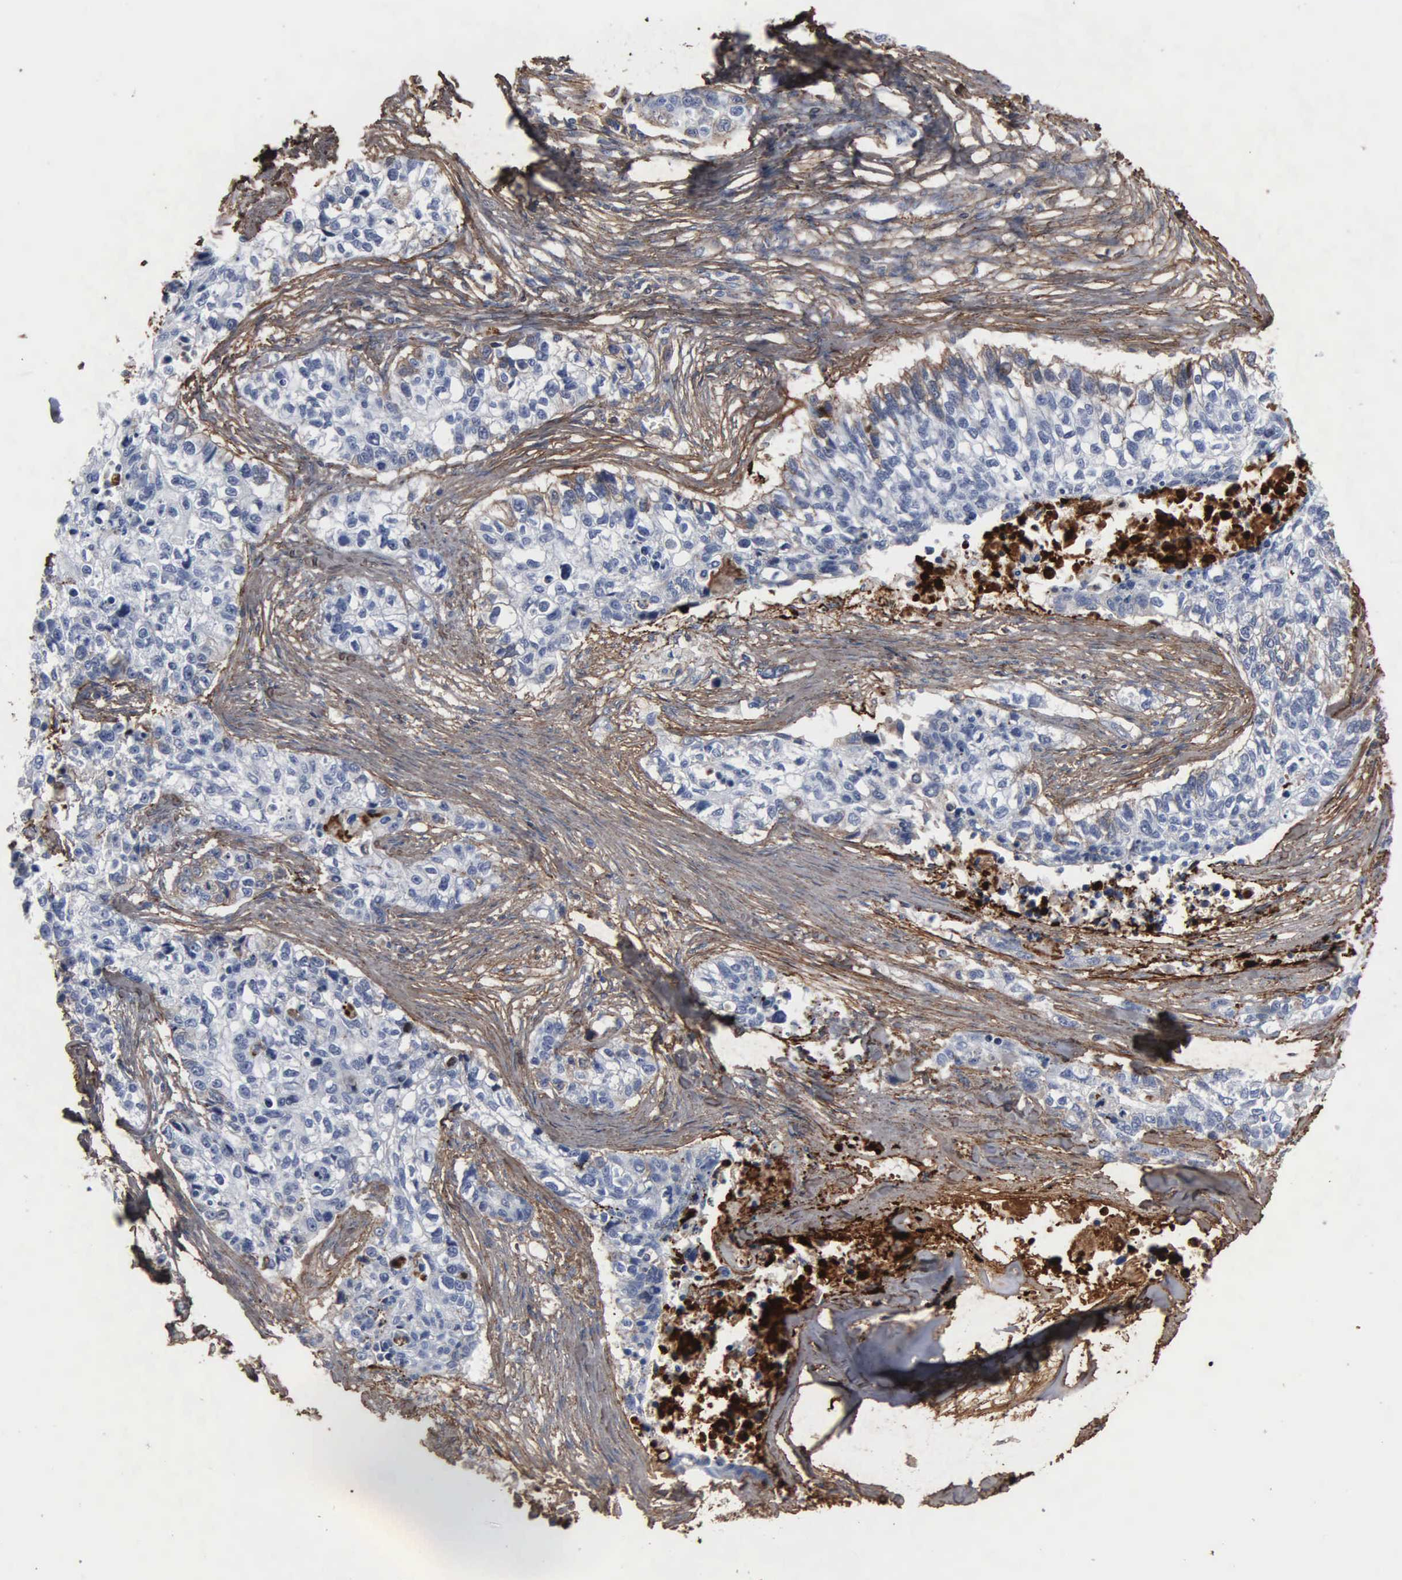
{"staining": {"intensity": "moderate", "quantity": "<25%", "location": "cytoplasmic/membranous"}, "tissue": "lung cancer", "cell_type": "Tumor cells", "image_type": "cancer", "snomed": [{"axis": "morphology", "description": "Squamous cell carcinoma, NOS"}, {"axis": "topography", "description": "Lymph node"}, {"axis": "topography", "description": "Lung"}], "caption": "Immunohistochemistry (IHC) of human lung cancer displays low levels of moderate cytoplasmic/membranous expression in about <25% of tumor cells.", "gene": "FN1", "patient": {"sex": "male", "age": 74}}